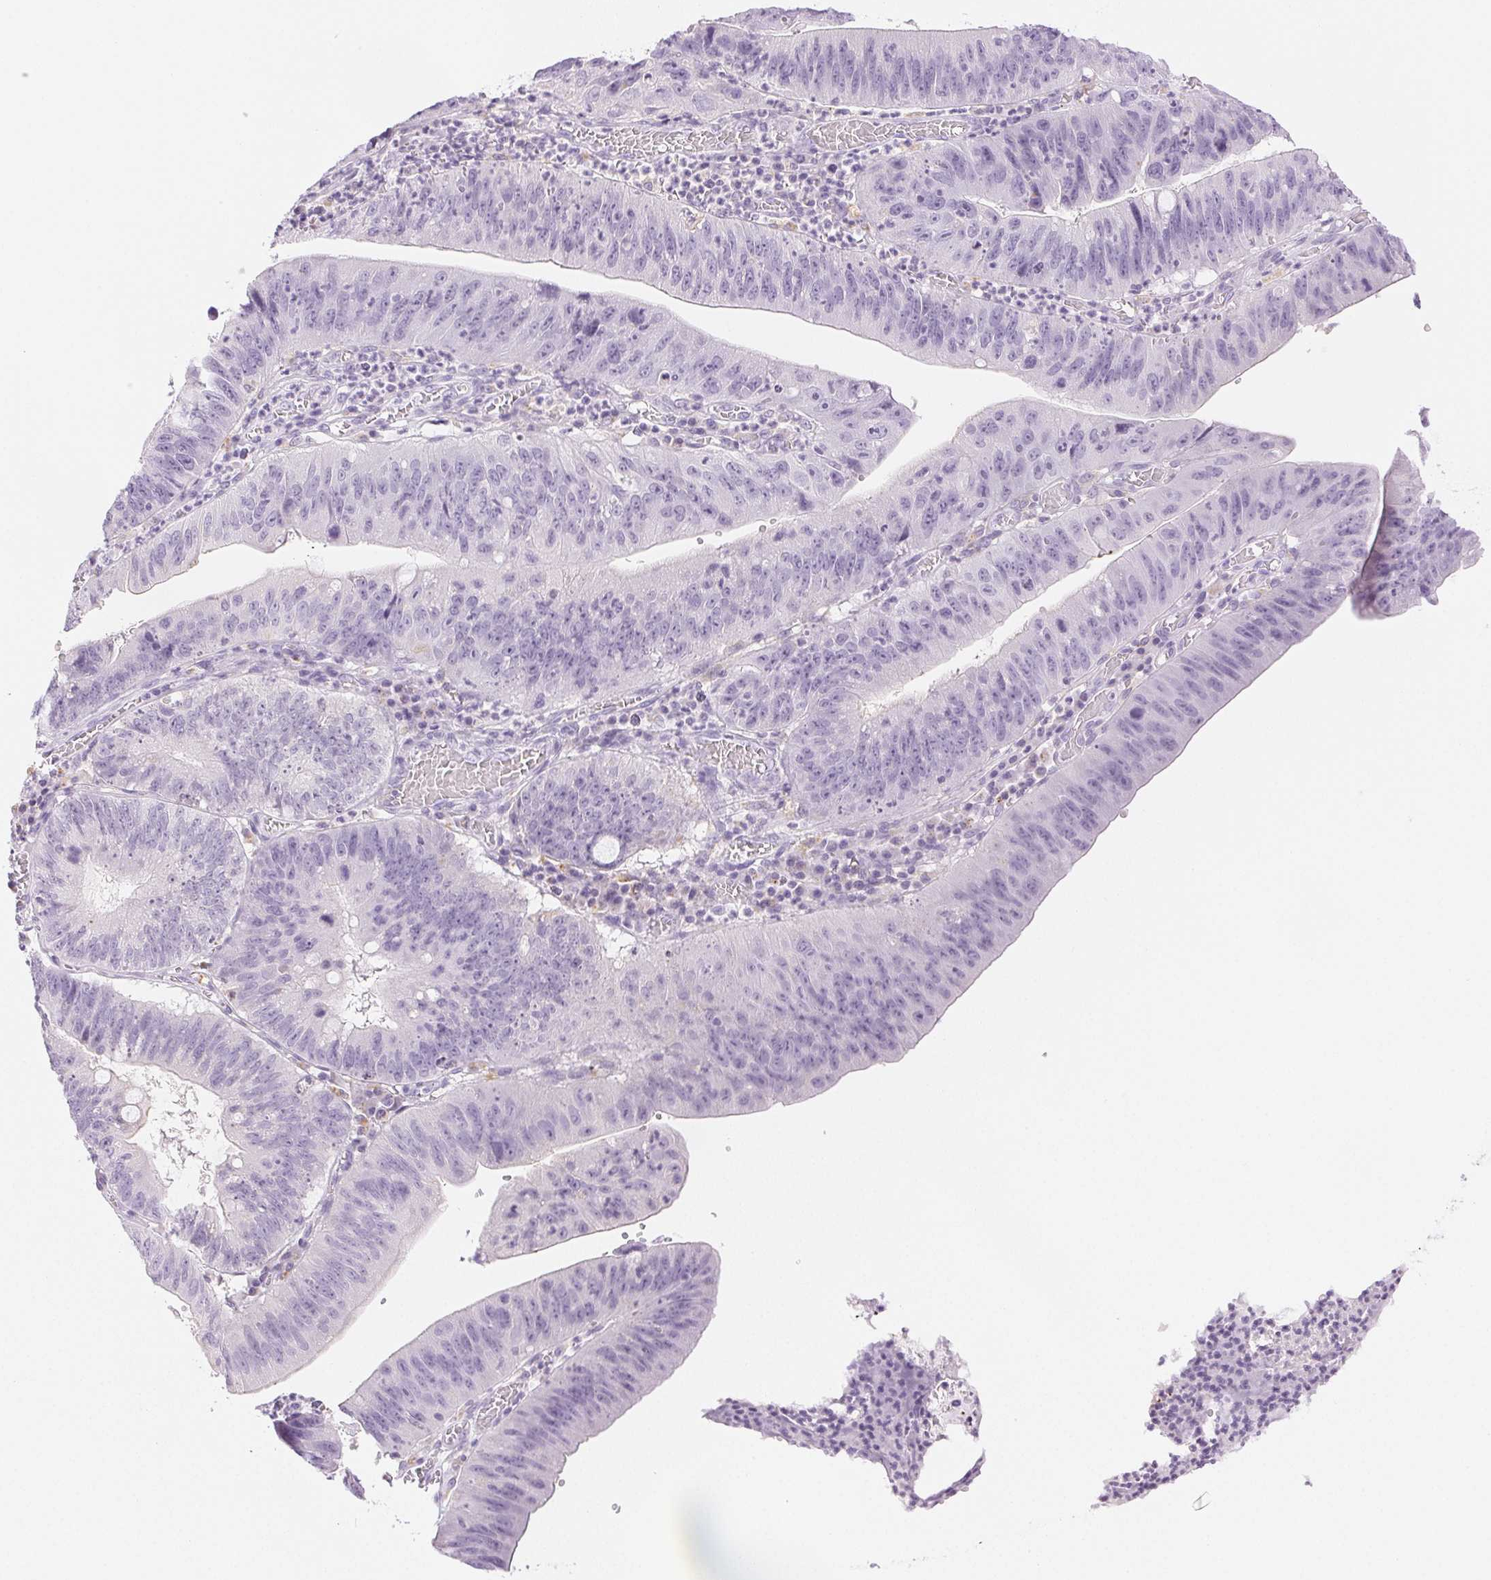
{"staining": {"intensity": "negative", "quantity": "none", "location": "none"}, "tissue": "stomach cancer", "cell_type": "Tumor cells", "image_type": "cancer", "snomed": [{"axis": "morphology", "description": "Adenocarcinoma, NOS"}, {"axis": "topography", "description": "Stomach"}], "caption": "High power microscopy image of an immunohistochemistry (IHC) micrograph of stomach cancer (adenocarcinoma), revealing no significant staining in tumor cells. (DAB immunohistochemistry (IHC), high magnification).", "gene": "SLC5A2", "patient": {"sex": "male", "age": 59}}